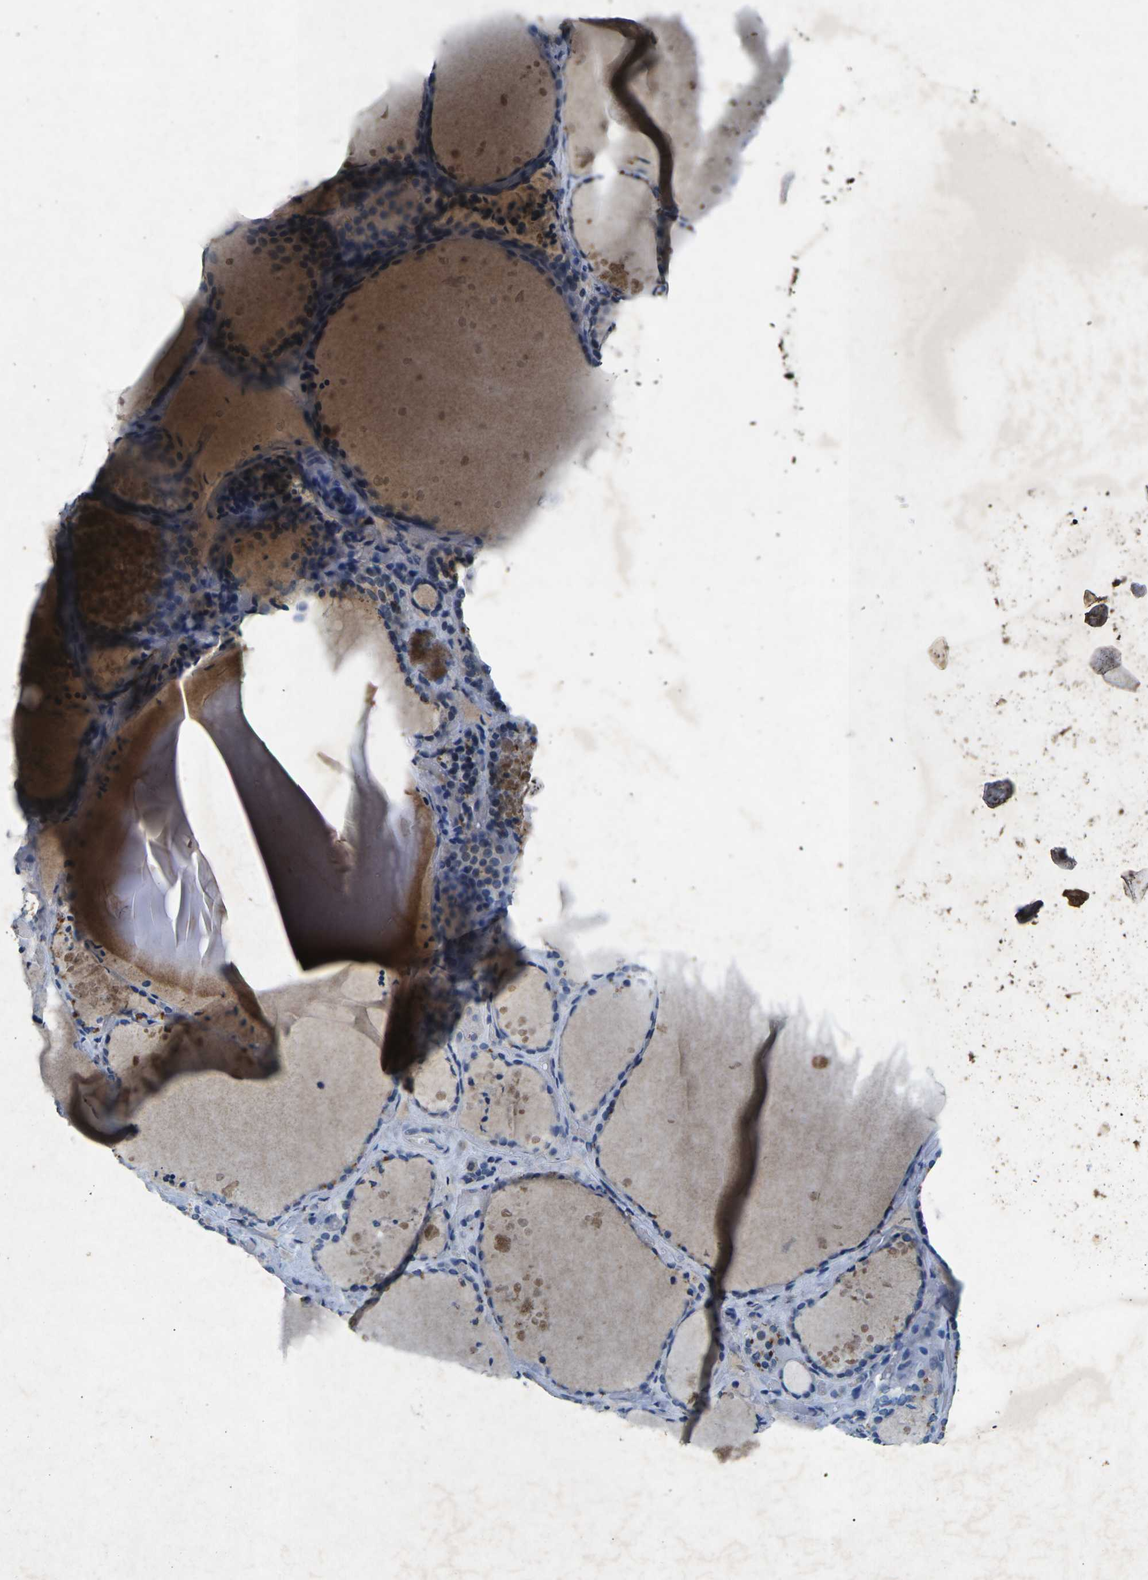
{"staining": {"intensity": "negative", "quantity": "none", "location": "none"}, "tissue": "thyroid gland", "cell_type": "Glandular cells", "image_type": "normal", "snomed": [{"axis": "morphology", "description": "Normal tissue, NOS"}, {"axis": "topography", "description": "Thyroid gland"}], "caption": "The histopathology image shows no significant expression in glandular cells of thyroid gland. (DAB IHC with hematoxylin counter stain).", "gene": "PLG", "patient": {"sex": "female", "age": 44}}